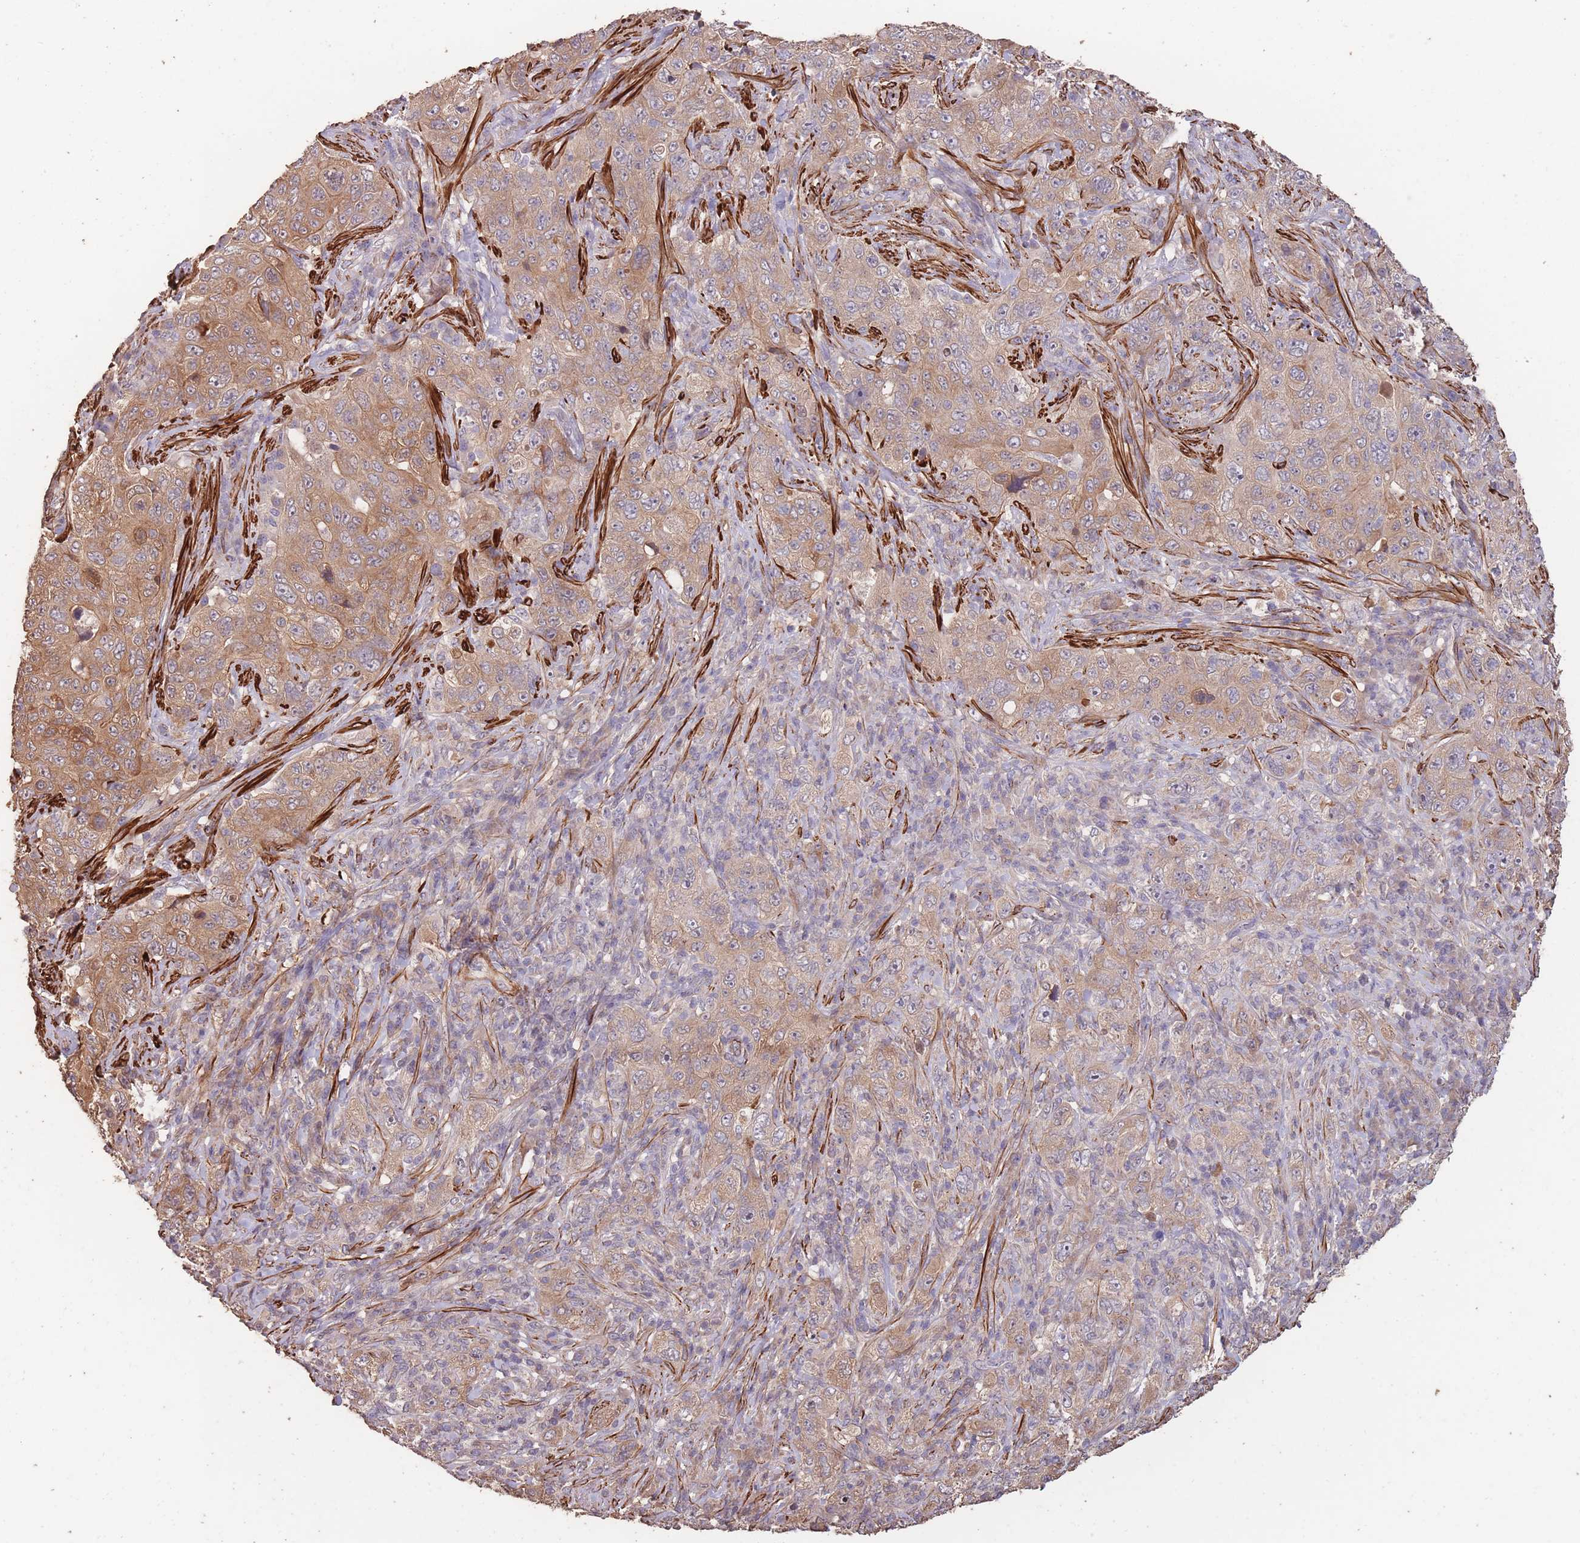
{"staining": {"intensity": "moderate", "quantity": ">75%", "location": "cytoplasmic/membranous"}, "tissue": "pancreatic cancer", "cell_type": "Tumor cells", "image_type": "cancer", "snomed": [{"axis": "morphology", "description": "Adenocarcinoma, NOS"}, {"axis": "topography", "description": "Pancreas"}], "caption": "Adenocarcinoma (pancreatic) was stained to show a protein in brown. There is medium levels of moderate cytoplasmic/membranous staining in approximately >75% of tumor cells.", "gene": "NLRC4", "patient": {"sex": "male", "age": 68}}